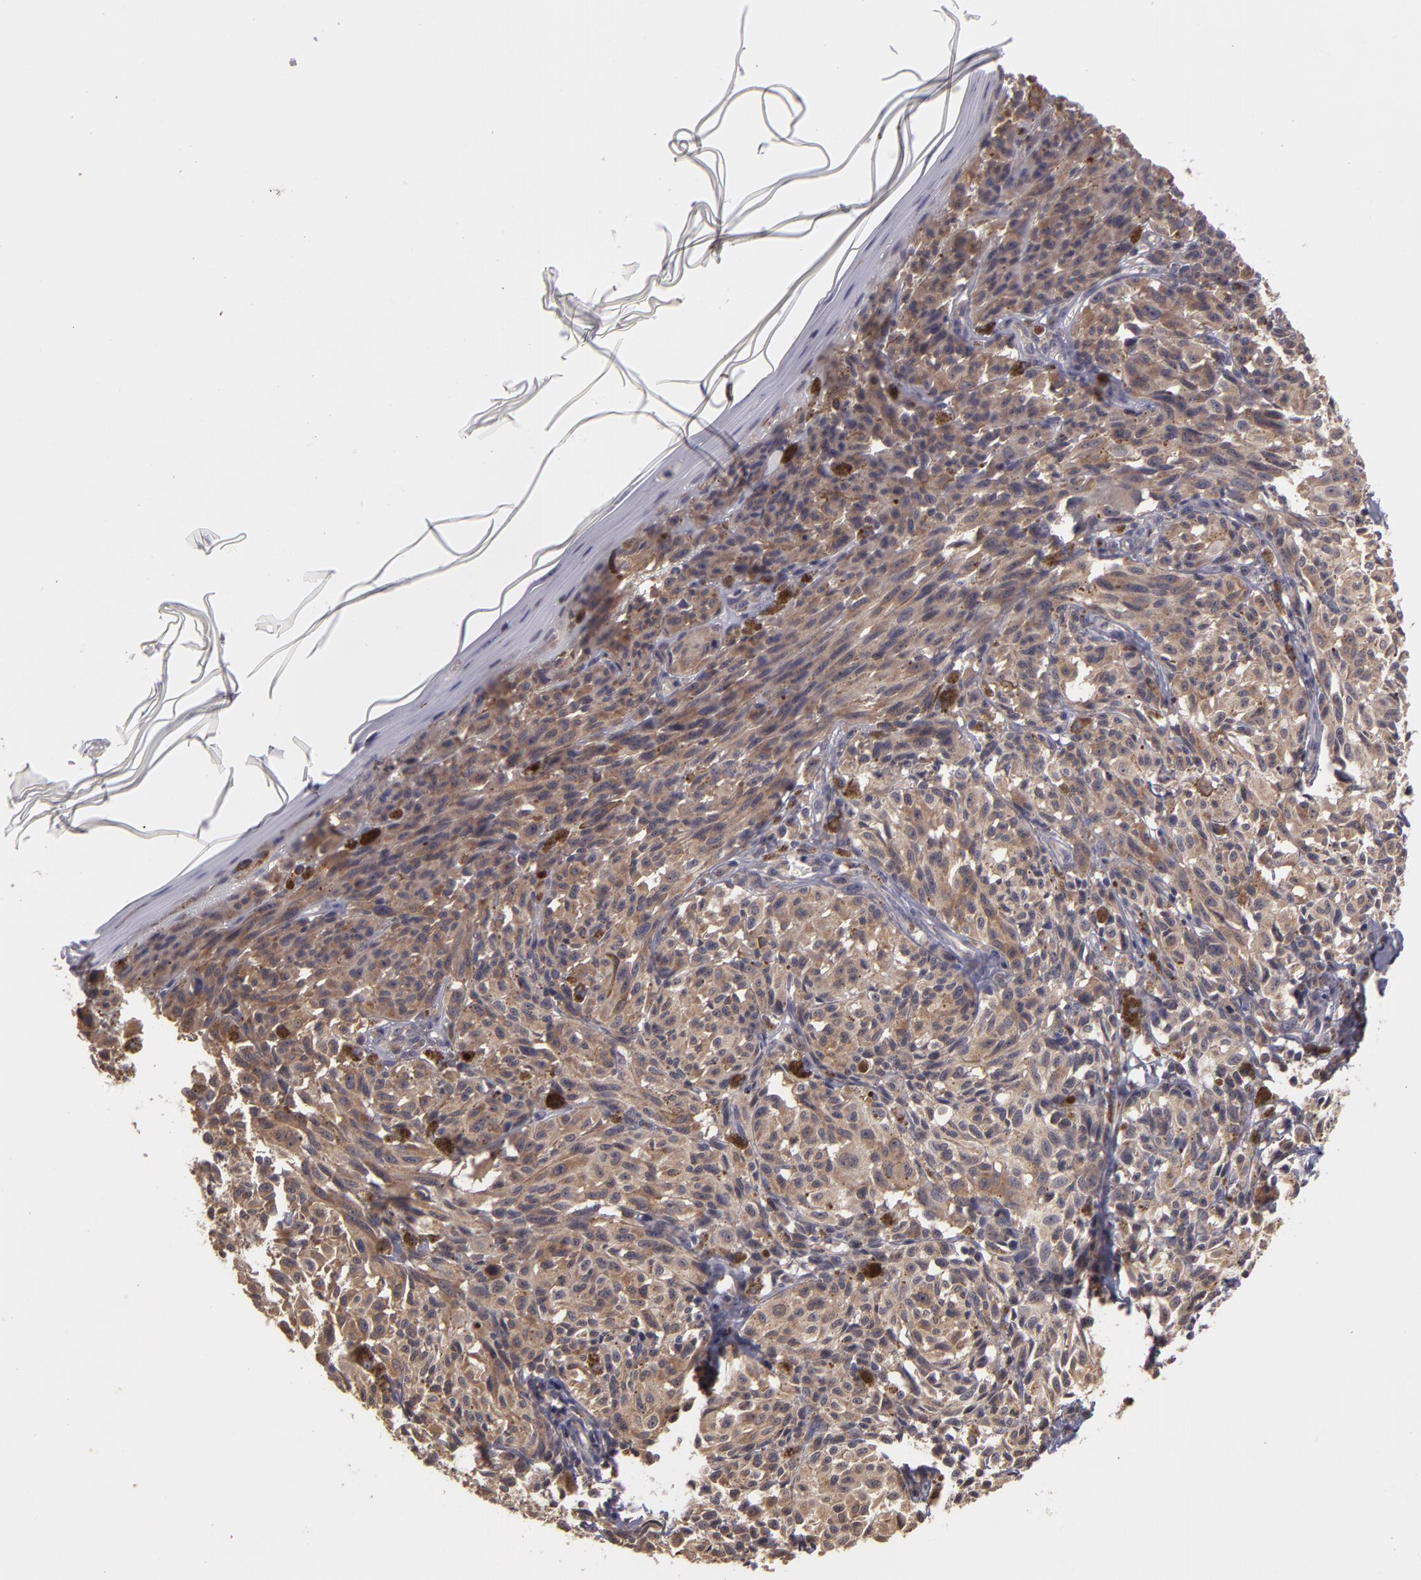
{"staining": {"intensity": "moderate", "quantity": ">75%", "location": "cytoplasmic/membranous"}, "tissue": "melanoma", "cell_type": "Tumor cells", "image_type": "cancer", "snomed": [{"axis": "morphology", "description": "Malignant melanoma, NOS"}, {"axis": "topography", "description": "Skin"}], "caption": "DAB (3,3'-diaminobenzidine) immunohistochemical staining of human malignant melanoma displays moderate cytoplasmic/membranous protein staining in about >75% of tumor cells. Nuclei are stained in blue.", "gene": "MTHFD1", "patient": {"sex": "female", "age": 72}}